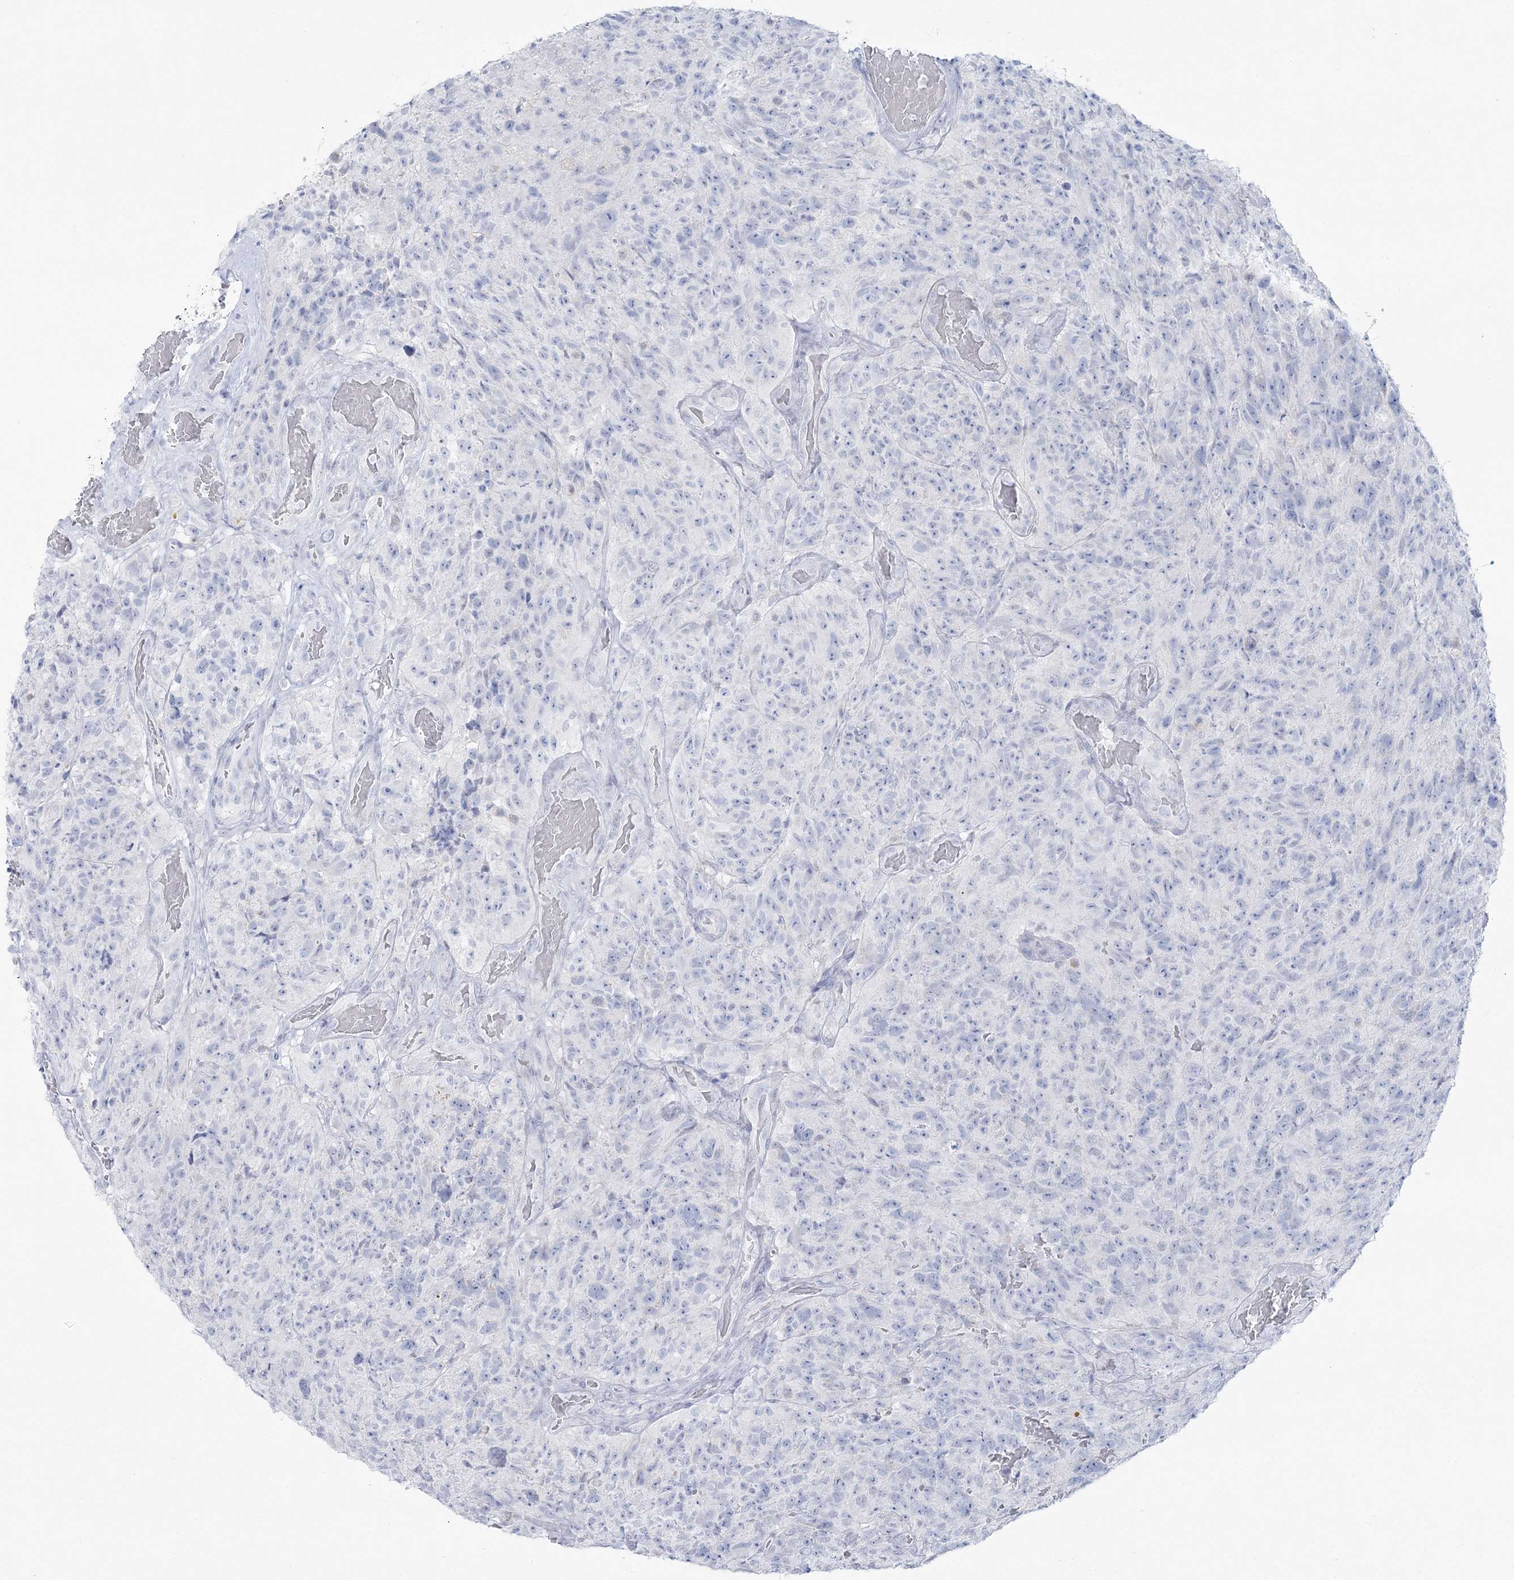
{"staining": {"intensity": "negative", "quantity": "none", "location": "none"}, "tissue": "glioma", "cell_type": "Tumor cells", "image_type": "cancer", "snomed": [{"axis": "morphology", "description": "Glioma, malignant, High grade"}, {"axis": "topography", "description": "Brain"}], "caption": "The photomicrograph exhibits no significant positivity in tumor cells of high-grade glioma (malignant).", "gene": "ZNF843", "patient": {"sex": "male", "age": 69}}